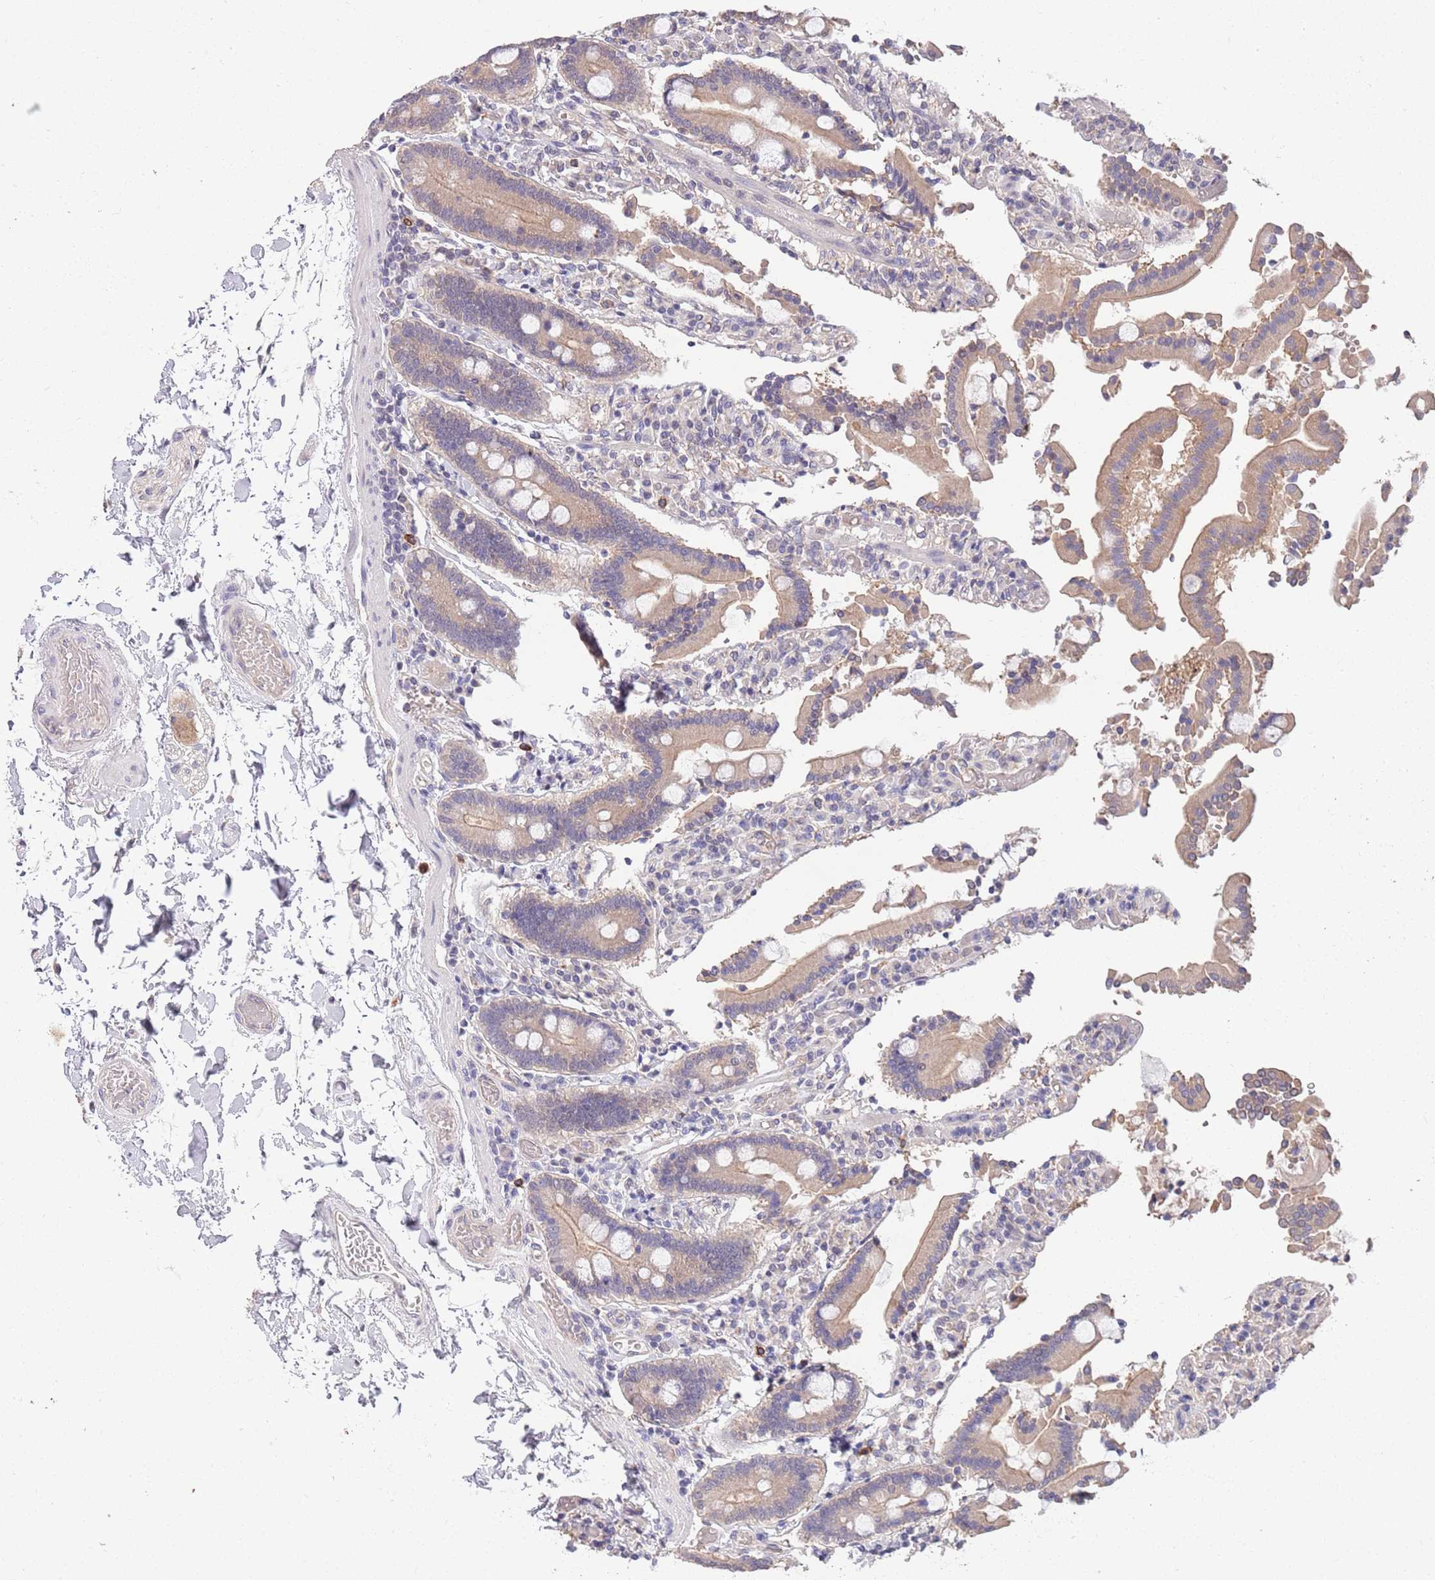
{"staining": {"intensity": "moderate", "quantity": ">75%", "location": "cytoplasmic/membranous"}, "tissue": "duodenum", "cell_type": "Glandular cells", "image_type": "normal", "snomed": [{"axis": "morphology", "description": "Normal tissue, NOS"}, {"axis": "topography", "description": "Duodenum"}], "caption": "Protein expression analysis of unremarkable human duodenum reveals moderate cytoplasmic/membranous positivity in about >75% of glandular cells. (DAB (3,3'-diaminobenzidine) IHC with brightfield microscopy, high magnification).", "gene": "MARVELD2", "patient": {"sex": "male", "age": 55}}